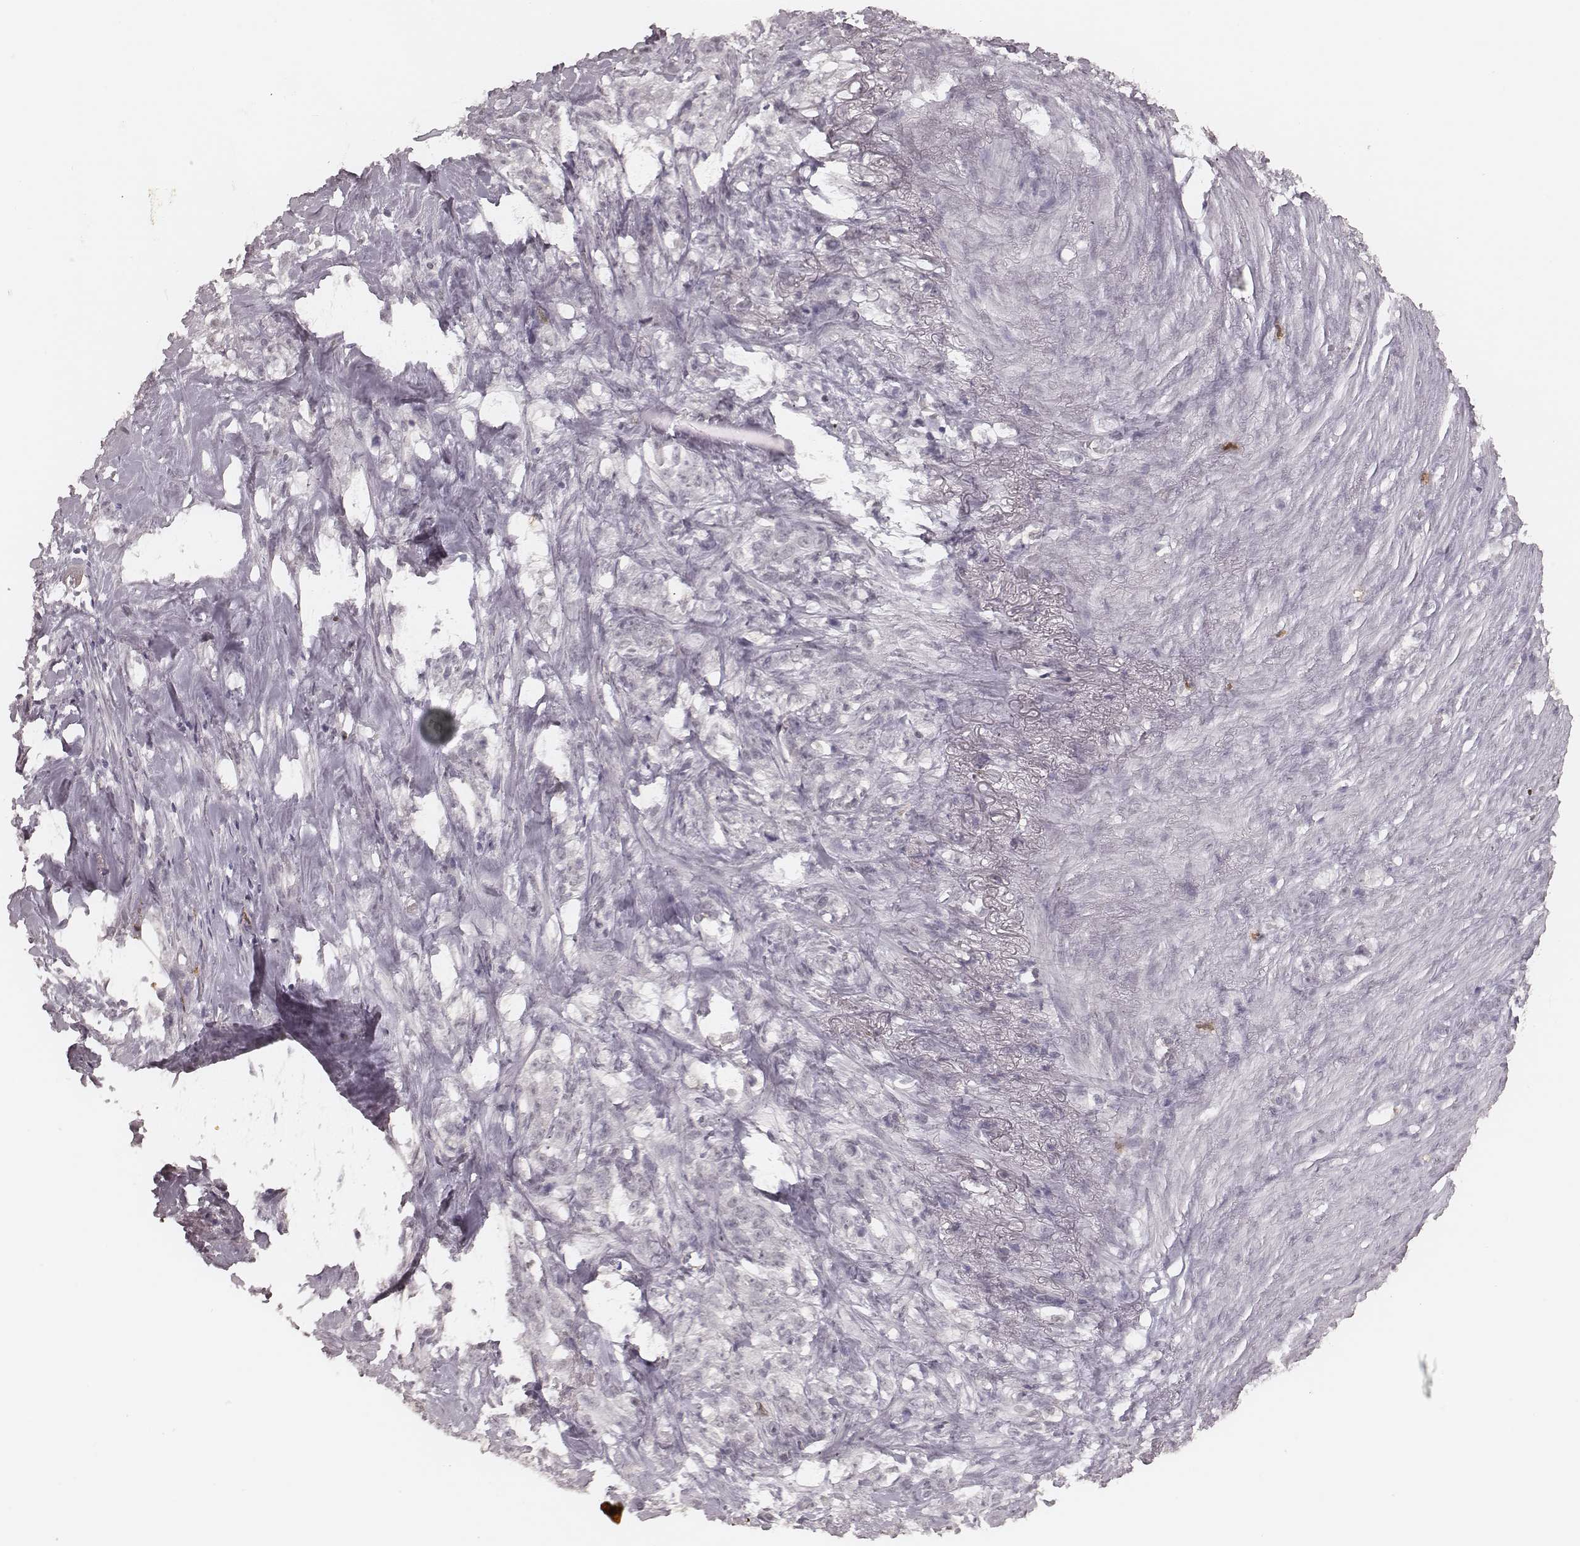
{"staining": {"intensity": "negative", "quantity": "none", "location": "none"}, "tissue": "stomach cancer", "cell_type": "Tumor cells", "image_type": "cancer", "snomed": [{"axis": "morphology", "description": "Adenocarcinoma, NOS"}, {"axis": "topography", "description": "Stomach, lower"}], "caption": "Tumor cells show no significant staining in stomach cancer (adenocarcinoma). (DAB (3,3'-diaminobenzidine) immunohistochemistry with hematoxylin counter stain).", "gene": "KITLG", "patient": {"sex": "male", "age": 88}}